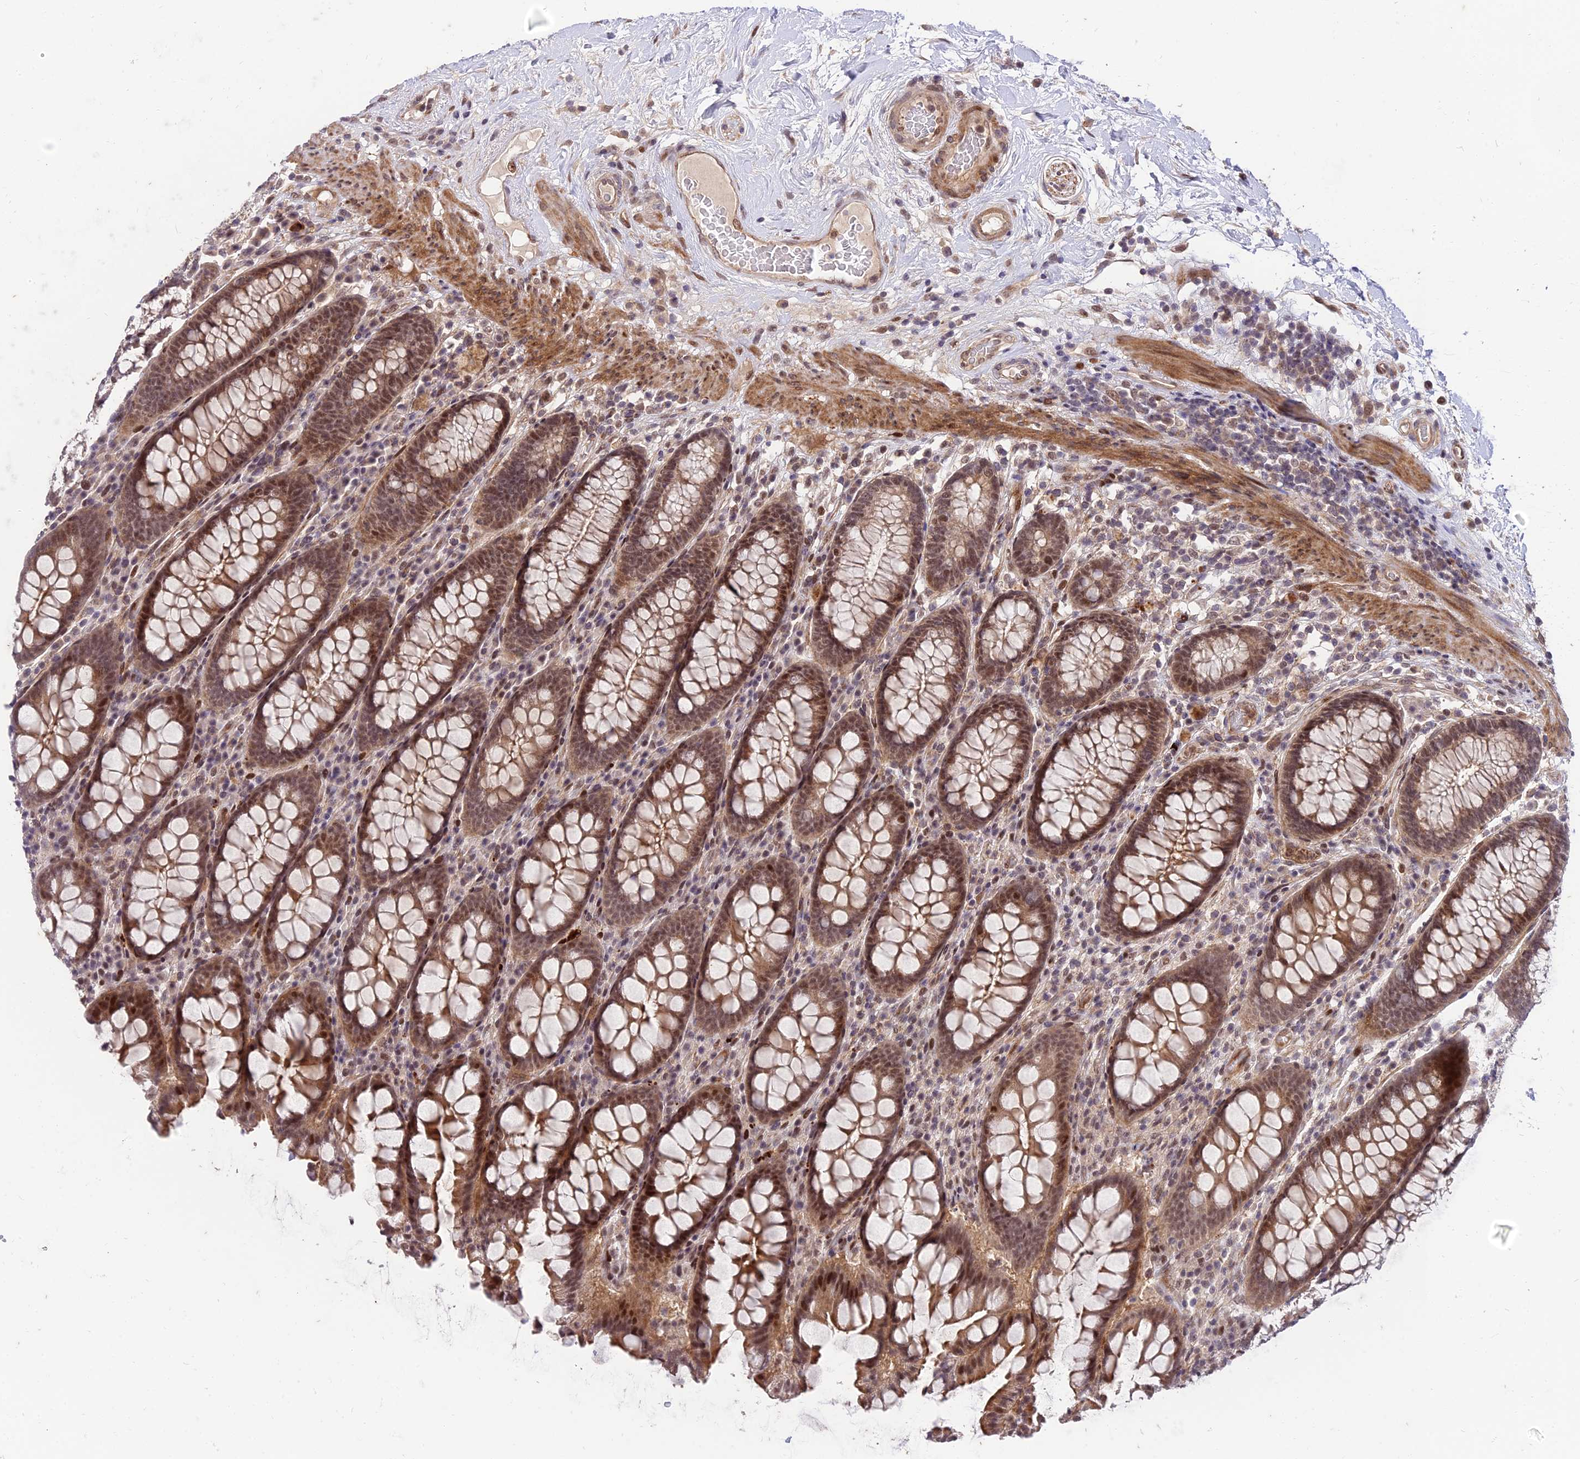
{"staining": {"intensity": "moderate", "quantity": ">75%", "location": "cytoplasmic/membranous"}, "tissue": "colon", "cell_type": "Endothelial cells", "image_type": "normal", "snomed": [{"axis": "morphology", "description": "Normal tissue, NOS"}, {"axis": "topography", "description": "Colon"}], "caption": "Approximately >75% of endothelial cells in normal human colon exhibit moderate cytoplasmic/membranous protein staining as visualized by brown immunohistochemical staining.", "gene": "ZNF85", "patient": {"sex": "female", "age": 79}}